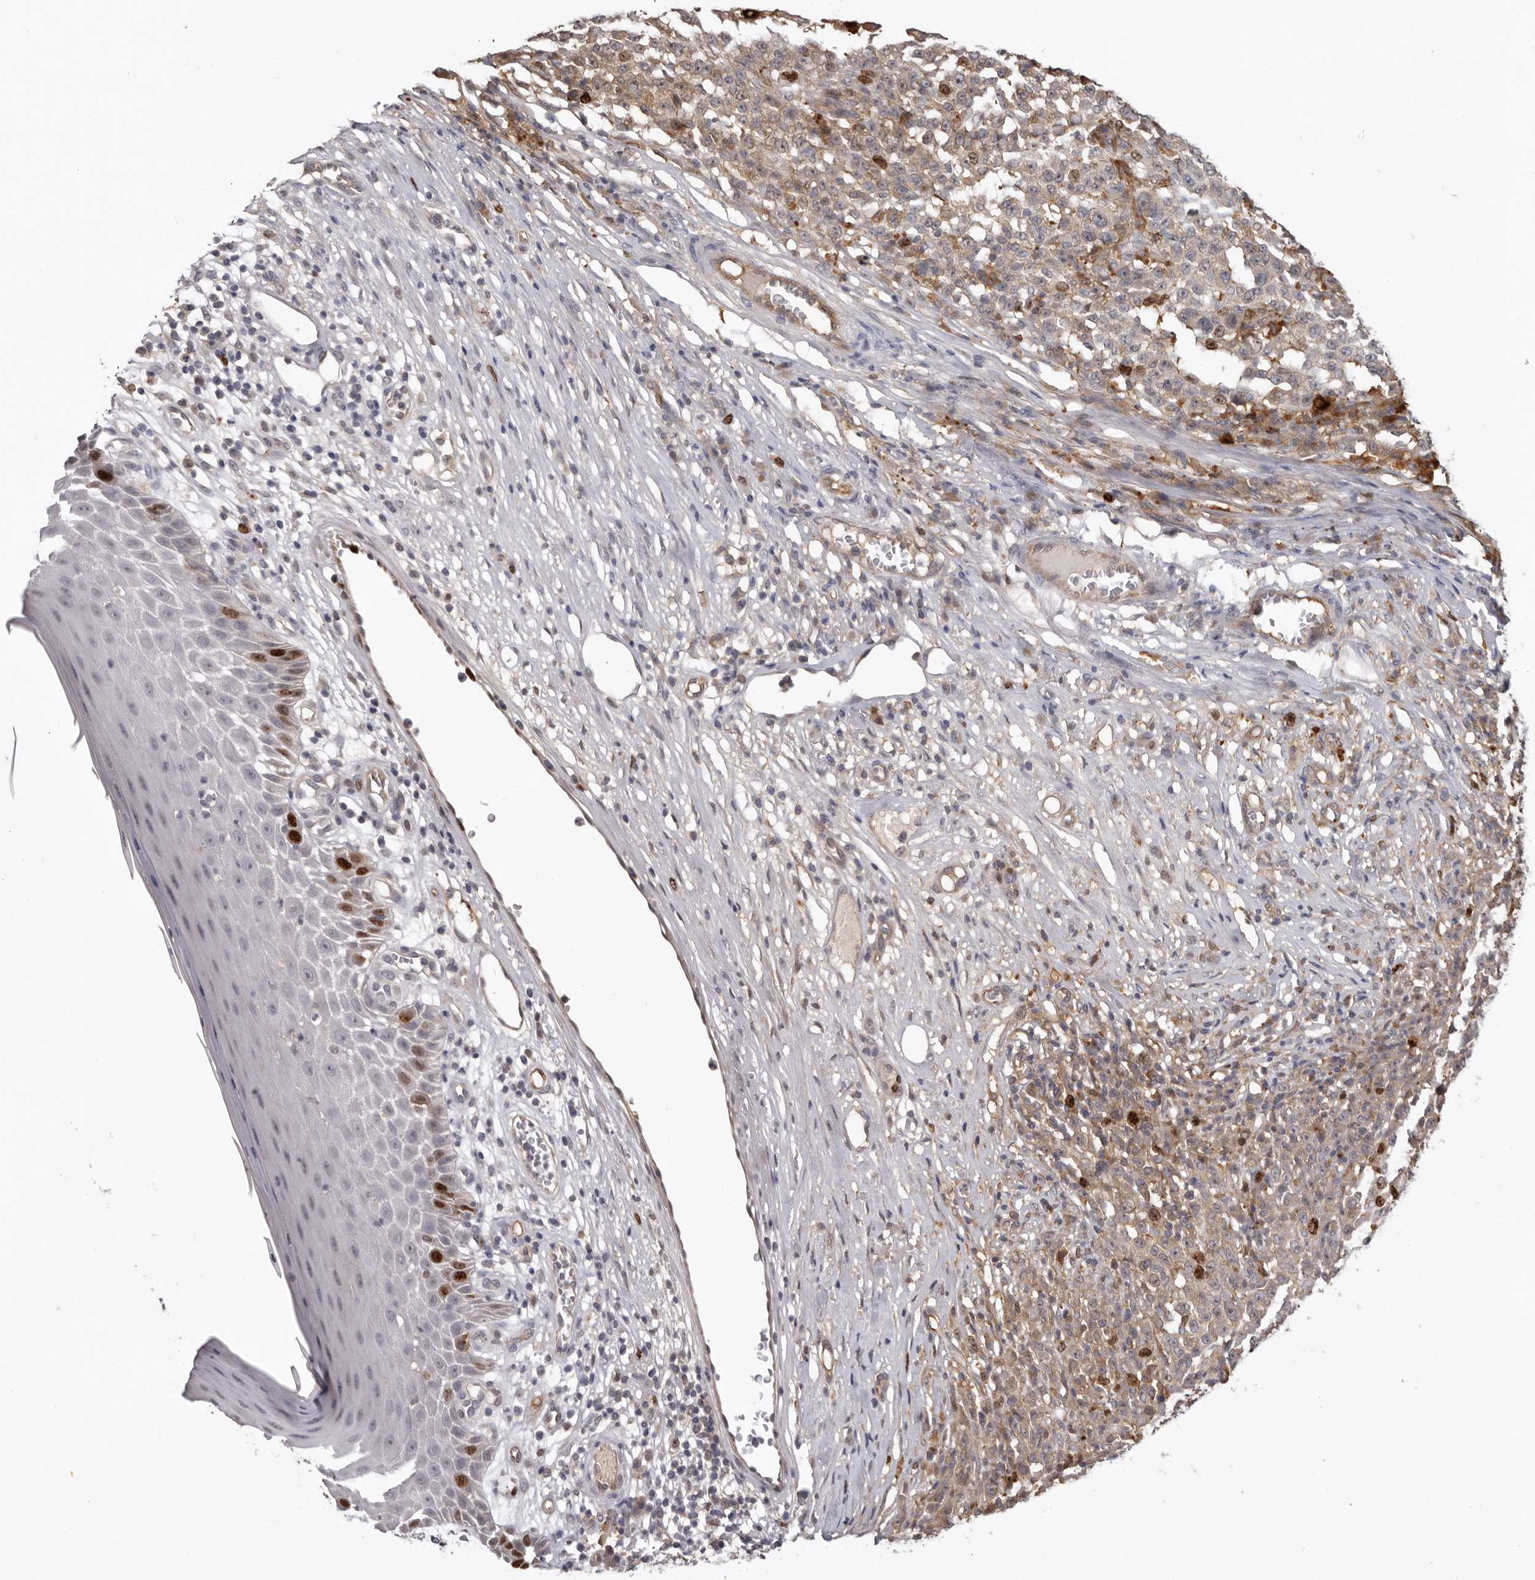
{"staining": {"intensity": "moderate", "quantity": "<25%", "location": "nuclear"}, "tissue": "melanoma", "cell_type": "Tumor cells", "image_type": "cancer", "snomed": [{"axis": "morphology", "description": "Malignant melanoma, NOS"}, {"axis": "topography", "description": "Skin"}], "caption": "Melanoma stained for a protein reveals moderate nuclear positivity in tumor cells. (Brightfield microscopy of DAB IHC at high magnification).", "gene": "CDCA8", "patient": {"sex": "female", "age": 82}}